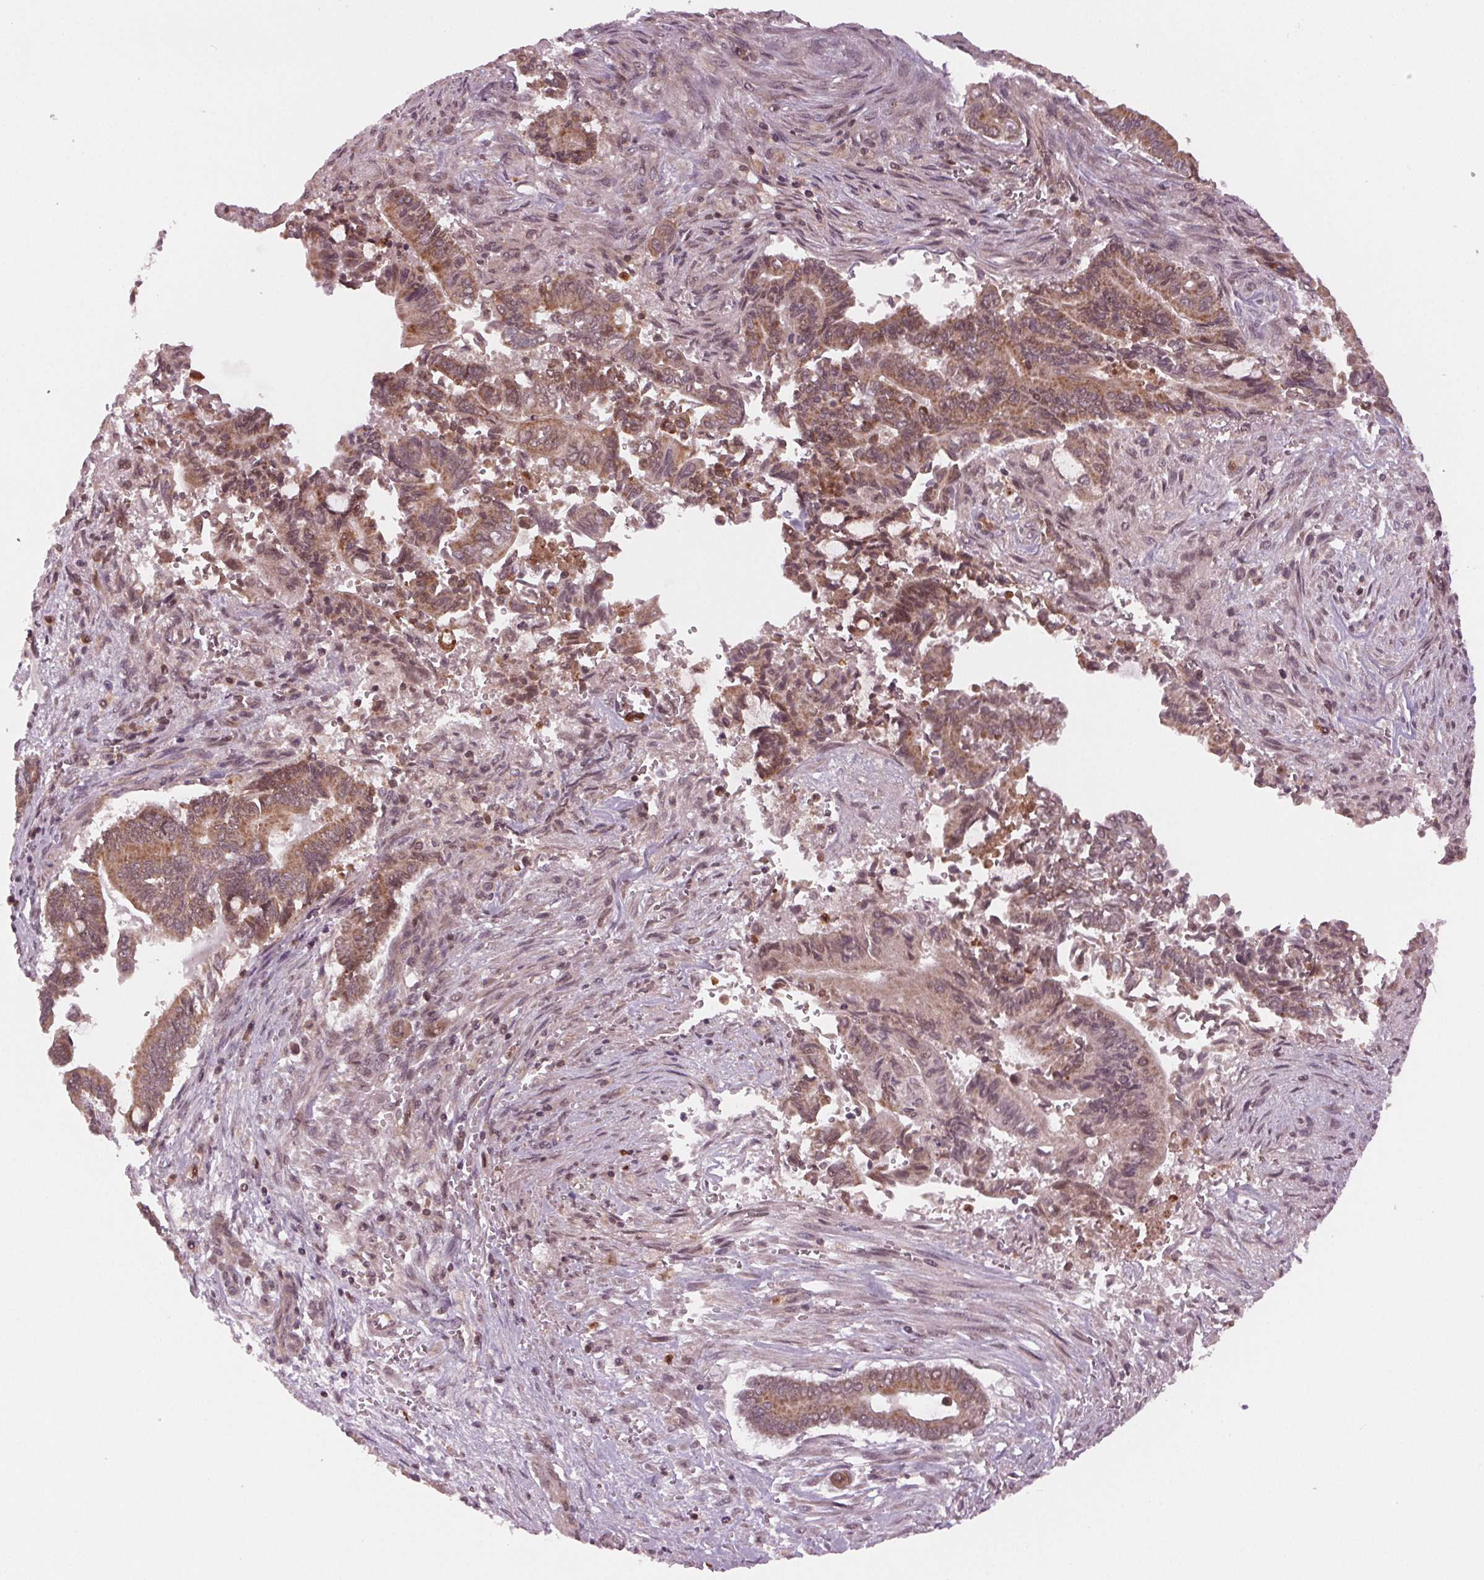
{"staining": {"intensity": "moderate", "quantity": ">75%", "location": "cytoplasmic/membranous"}, "tissue": "pancreatic cancer", "cell_type": "Tumor cells", "image_type": "cancer", "snomed": [{"axis": "morphology", "description": "Adenocarcinoma, NOS"}, {"axis": "topography", "description": "Pancreas"}], "caption": "Pancreatic cancer (adenocarcinoma) stained for a protein (brown) exhibits moderate cytoplasmic/membranous positive staining in approximately >75% of tumor cells.", "gene": "STAT3", "patient": {"sex": "male", "age": 68}}